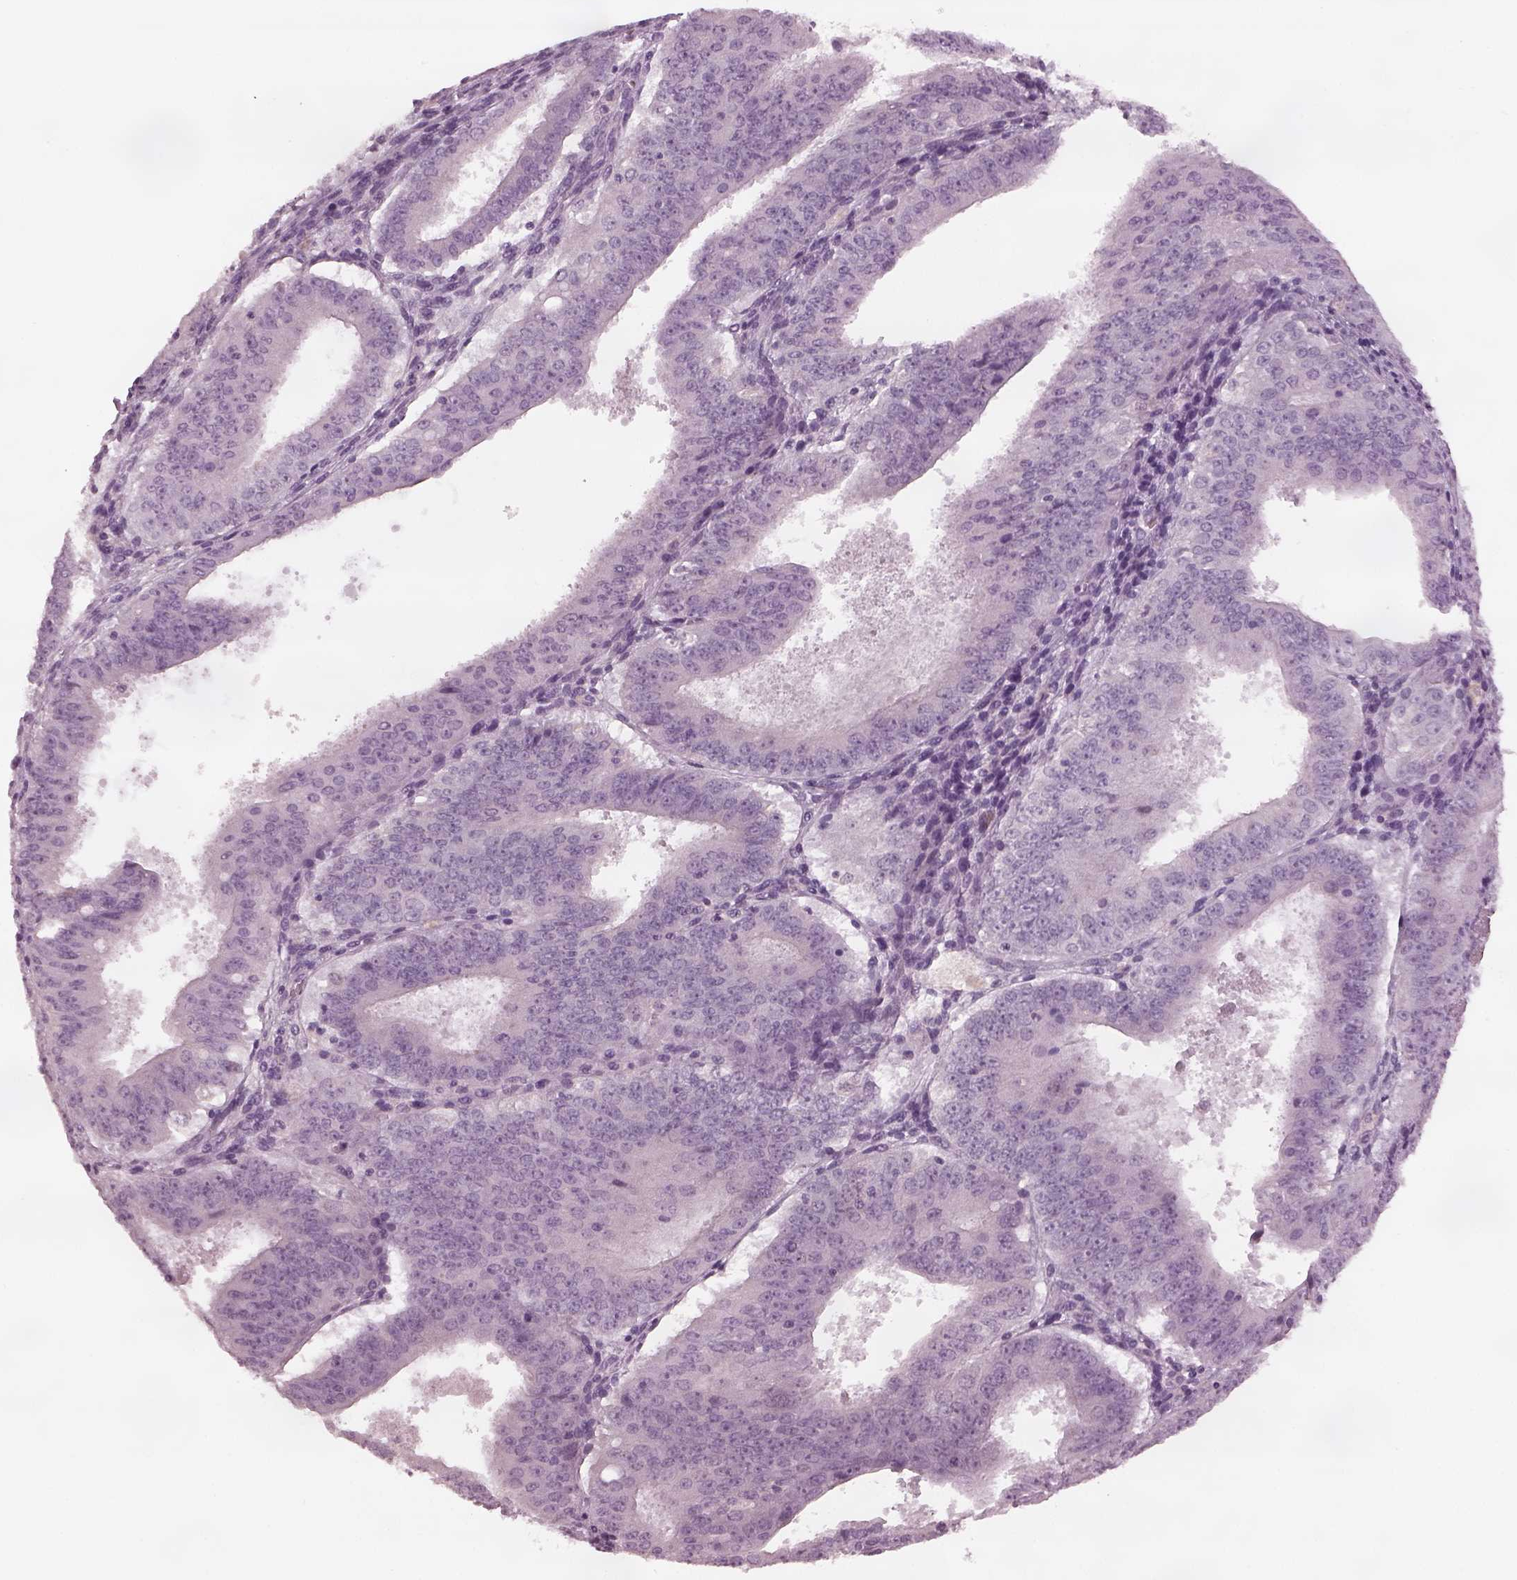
{"staining": {"intensity": "negative", "quantity": "none", "location": "none"}, "tissue": "ovarian cancer", "cell_type": "Tumor cells", "image_type": "cancer", "snomed": [{"axis": "morphology", "description": "Carcinoma, endometroid"}, {"axis": "topography", "description": "Ovary"}], "caption": "A histopathology image of human ovarian endometroid carcinoma is negative for staining in tumor cells.", "gene": "MIA", "patient": {"sex": "female", "age": 42}}